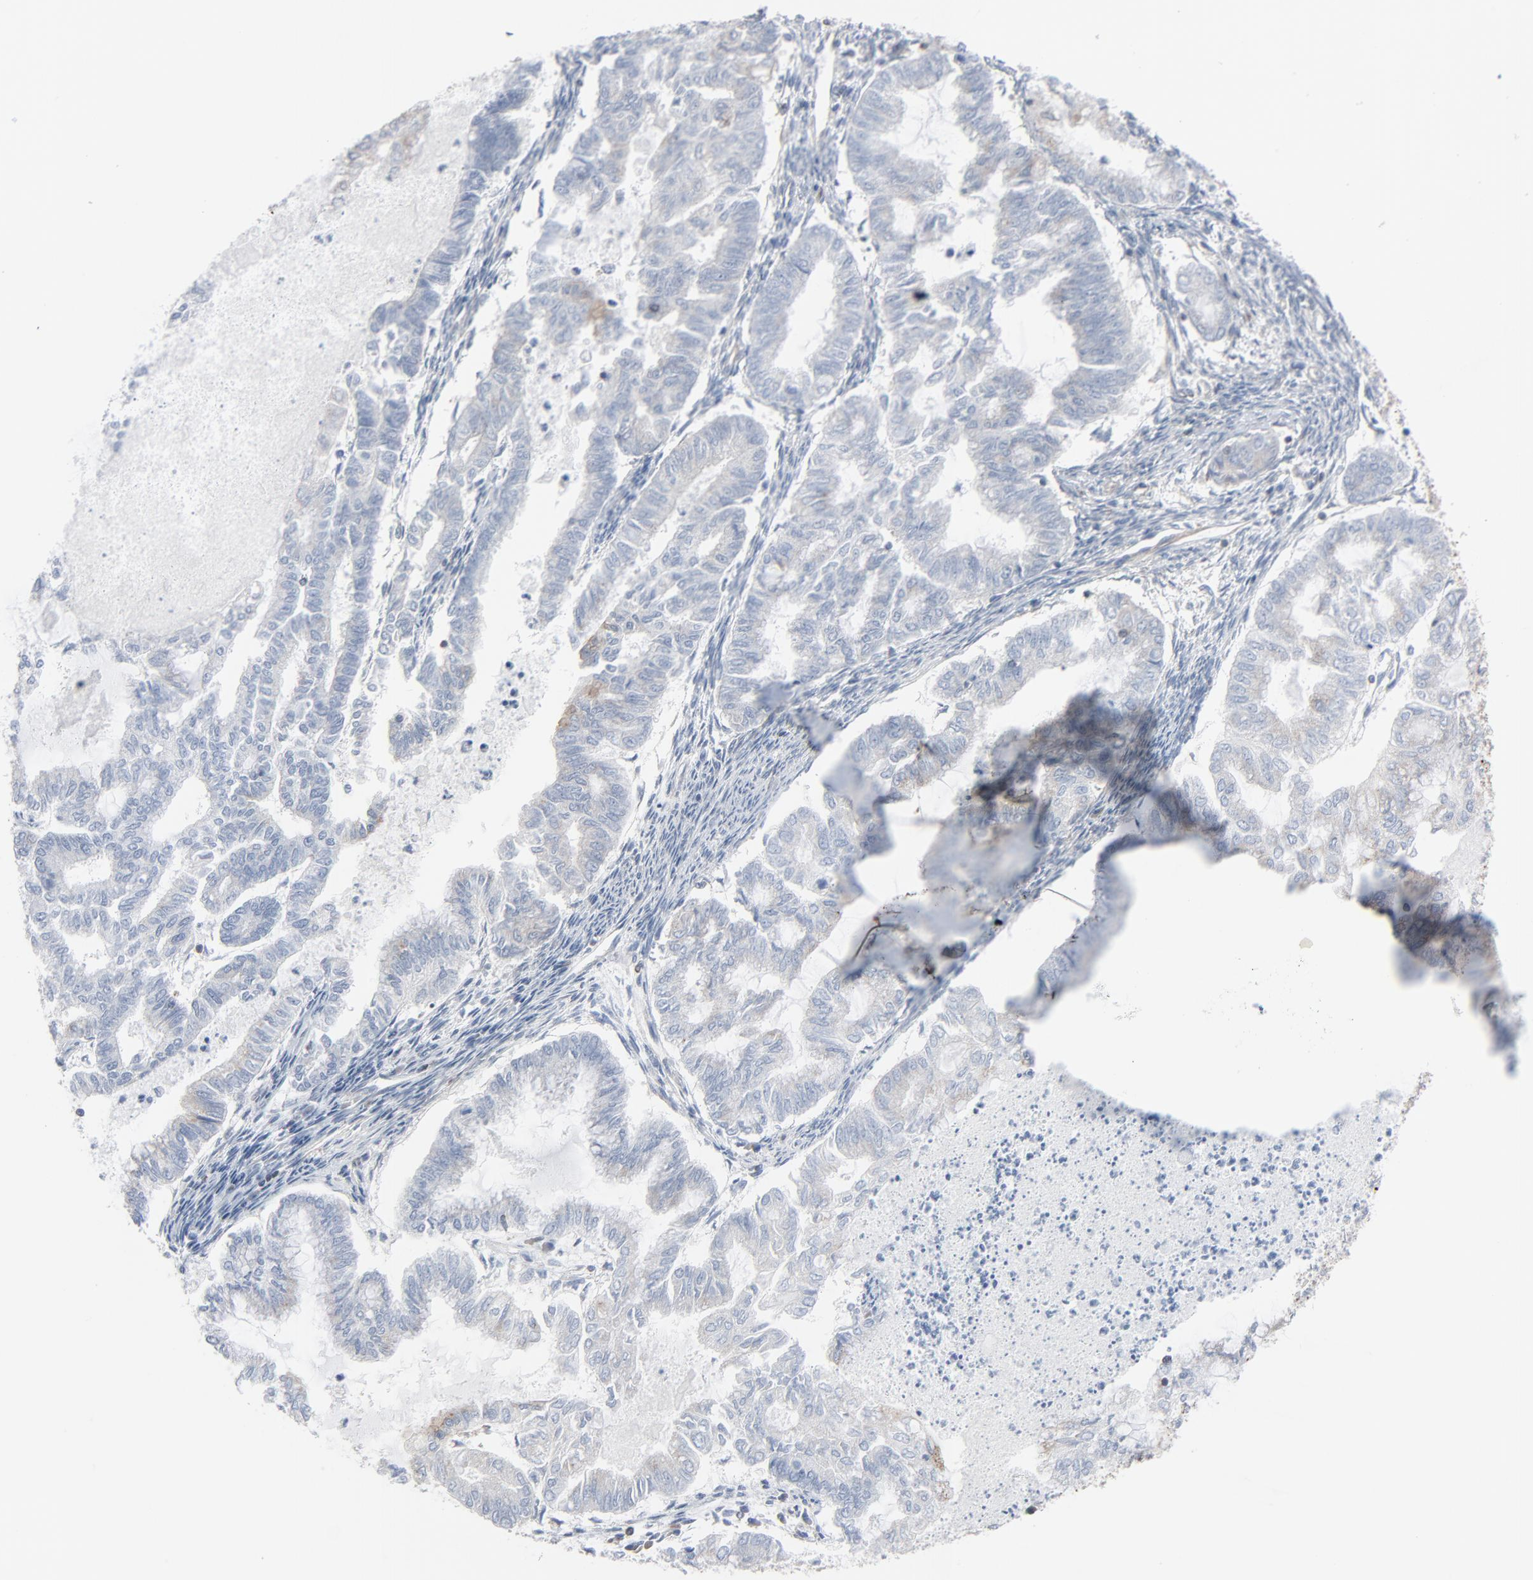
{"staining": {"intensity": "weak", "quantity": "<25%", "location": "cytoplasmic/membranous"}, "tissue": "endometrial cancer", "cell_type": "Tumor cells", "image_type": "cancer", "snomed": [{"axis": "morphology", "description": "Adenocarcinoma, NOS"}, {"axis": "topography", "description": "Endometrium"}], "caption": "An IHC histopathology image of adenocarcinoma (endometrial) is shown. There is no staining in tumor cells of adenocarcinoma (endometrial).", "gene": "OPTN", "patient": {"sex": "female", "age": 79}}